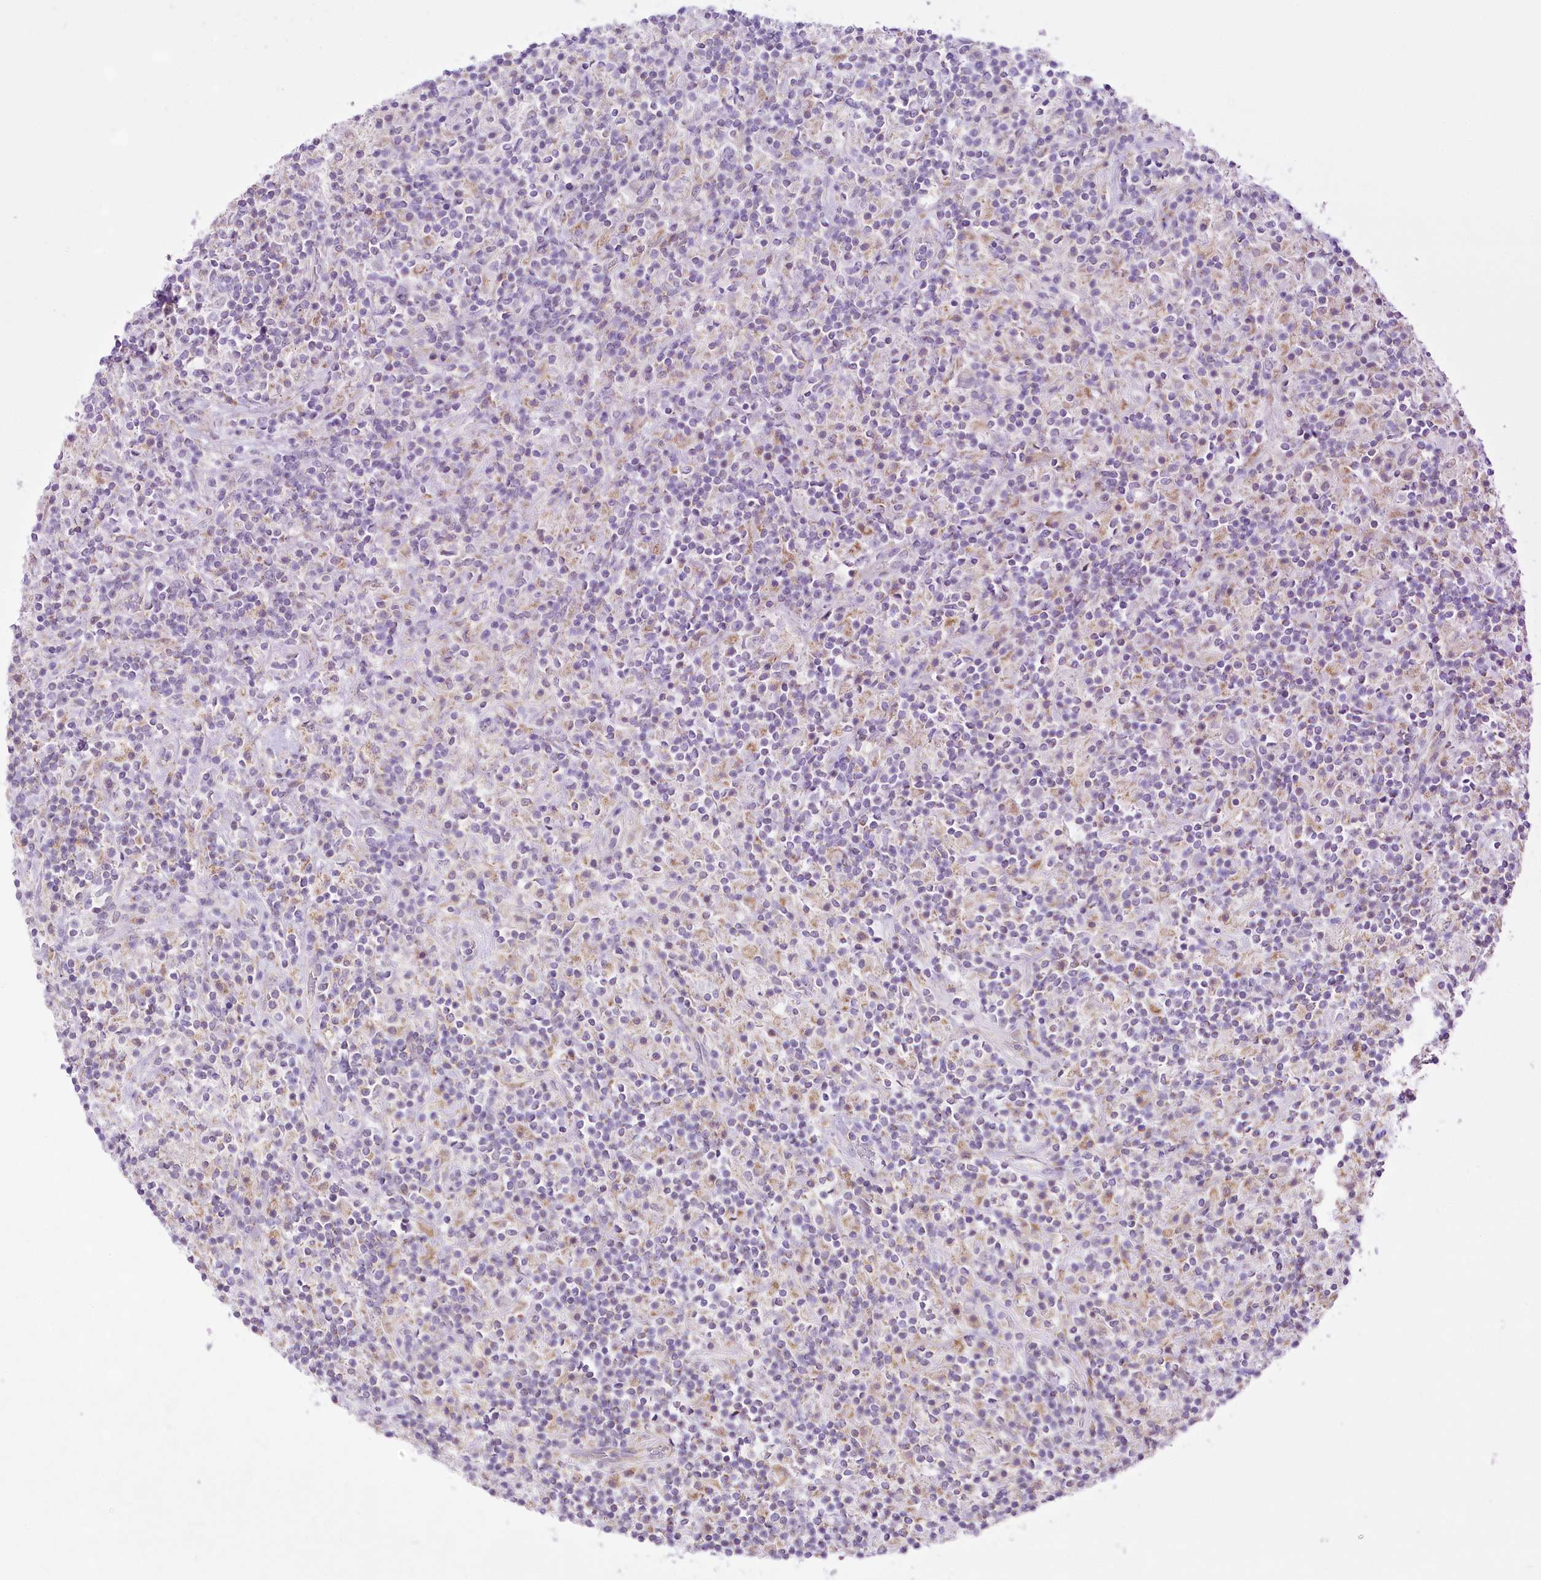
{"staining": {"intensity": "negative", "quantity": "none", "location": "none"}, "tissue": "lymphoma", "cell_type": "Tumor cells", "image_type": "cancer", "snomed": [{"axis": "morphology", "description": "Hodgkin's disease, NOS"}, {"axis": "topography", "description": "Lymph node"}], "caption": "Tumor cells are negative for protein expression in human Hodgkin's disease. (DAB immunohistochemistry, high magnification).", "gene": "CCDC30", "patient": {"sex": "male", "age": 70}}